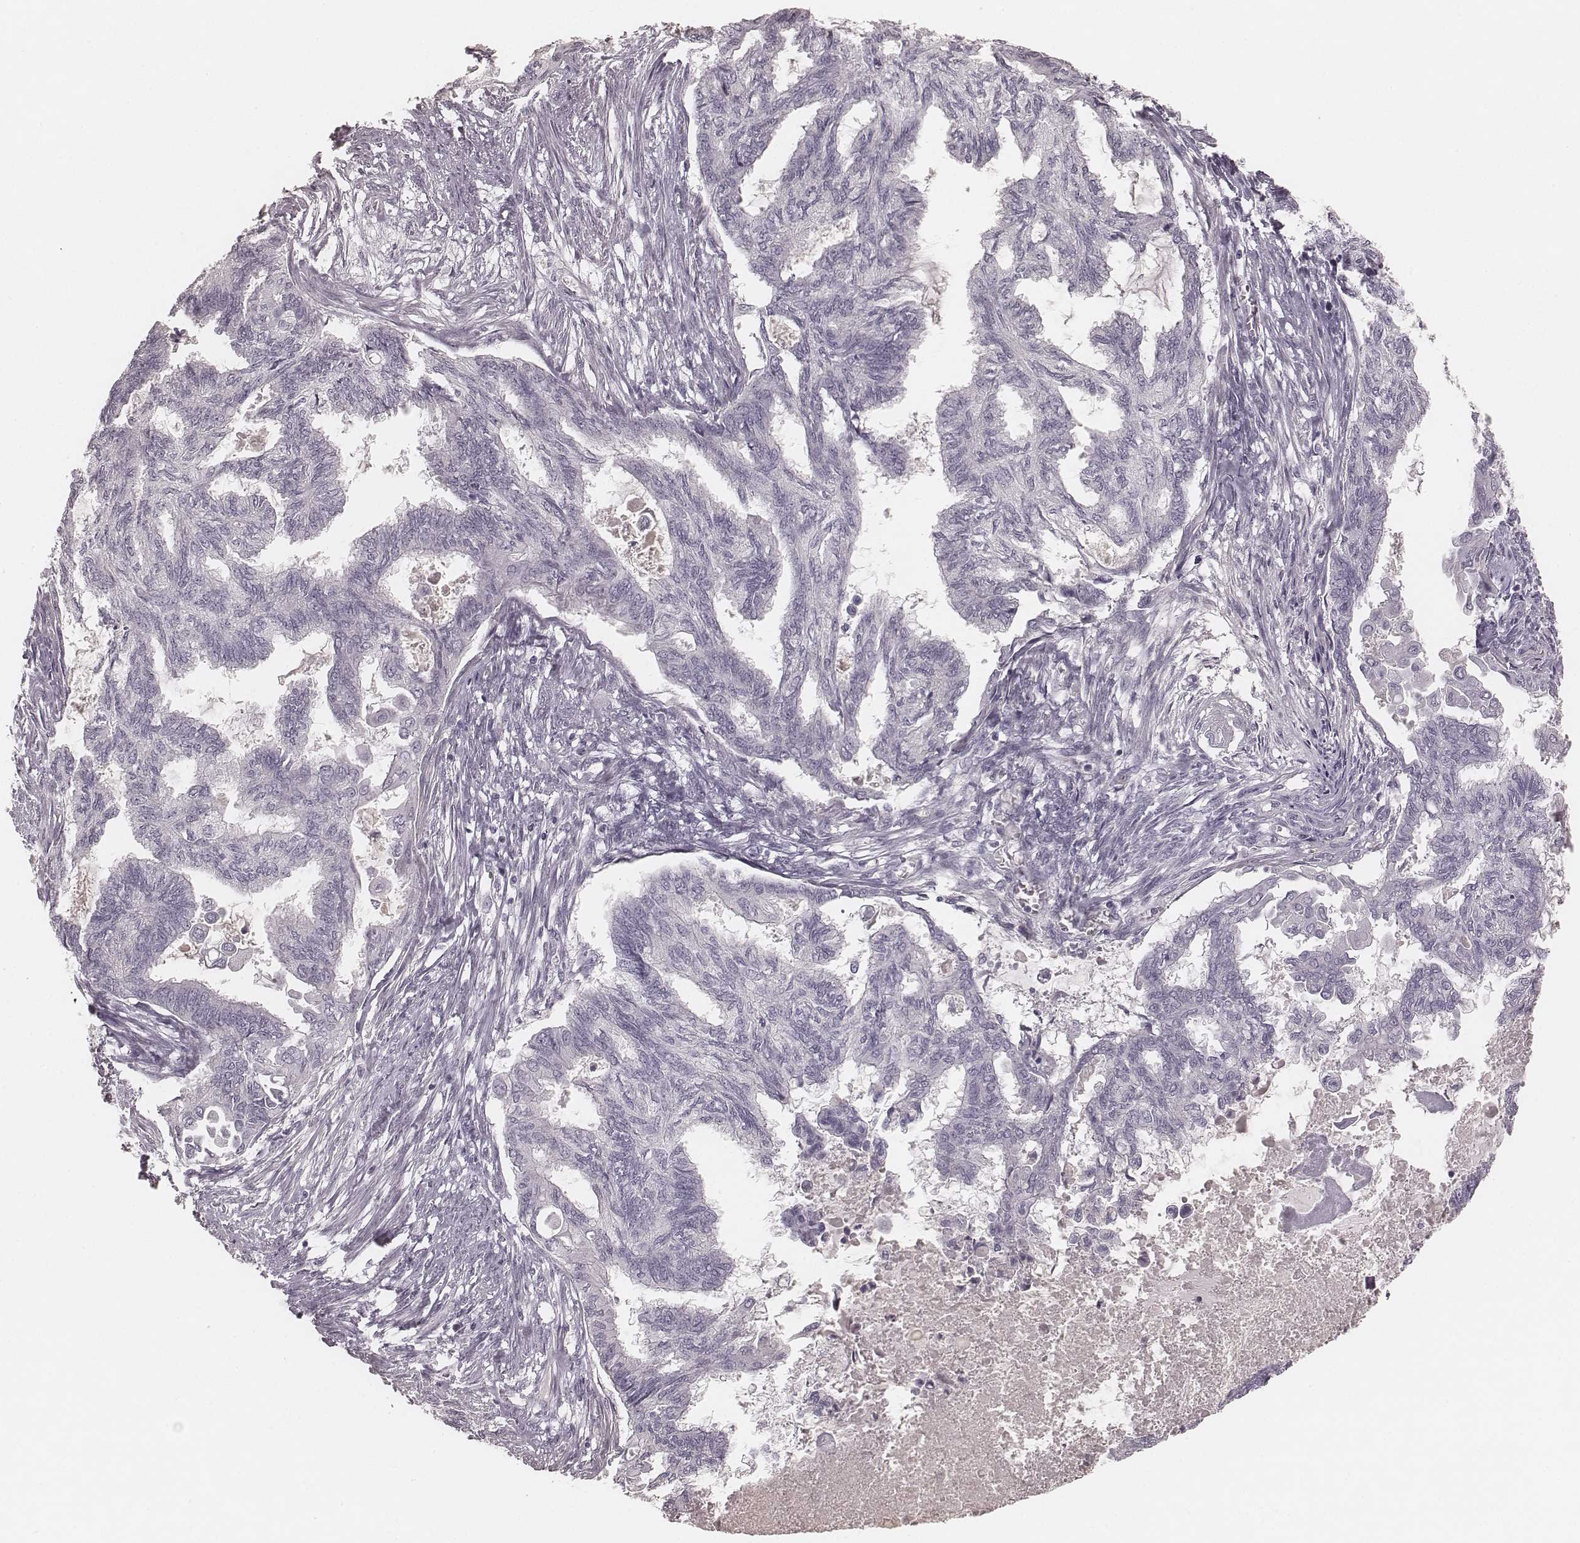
{"staining": {"intensity": "negative", "quantity": "none", "location": "none"}, "tissue": "endometrial cancer", "cell_type": "Tumor cells", "image_type": "cancer", "snomed": [{"axis": "morphology", "description": "Adenocarcinoma, NOS"}, {"axis": "topography", "description": "Endometrium"}], "caption": "Immunohistochemistry (IHC) image of human endometrial adenocarcinoma stained for a protein (brown), which shows no staining in tumor cells.", "gene": "SMIM24", "patient": {"sex": "female", "age": 86}}